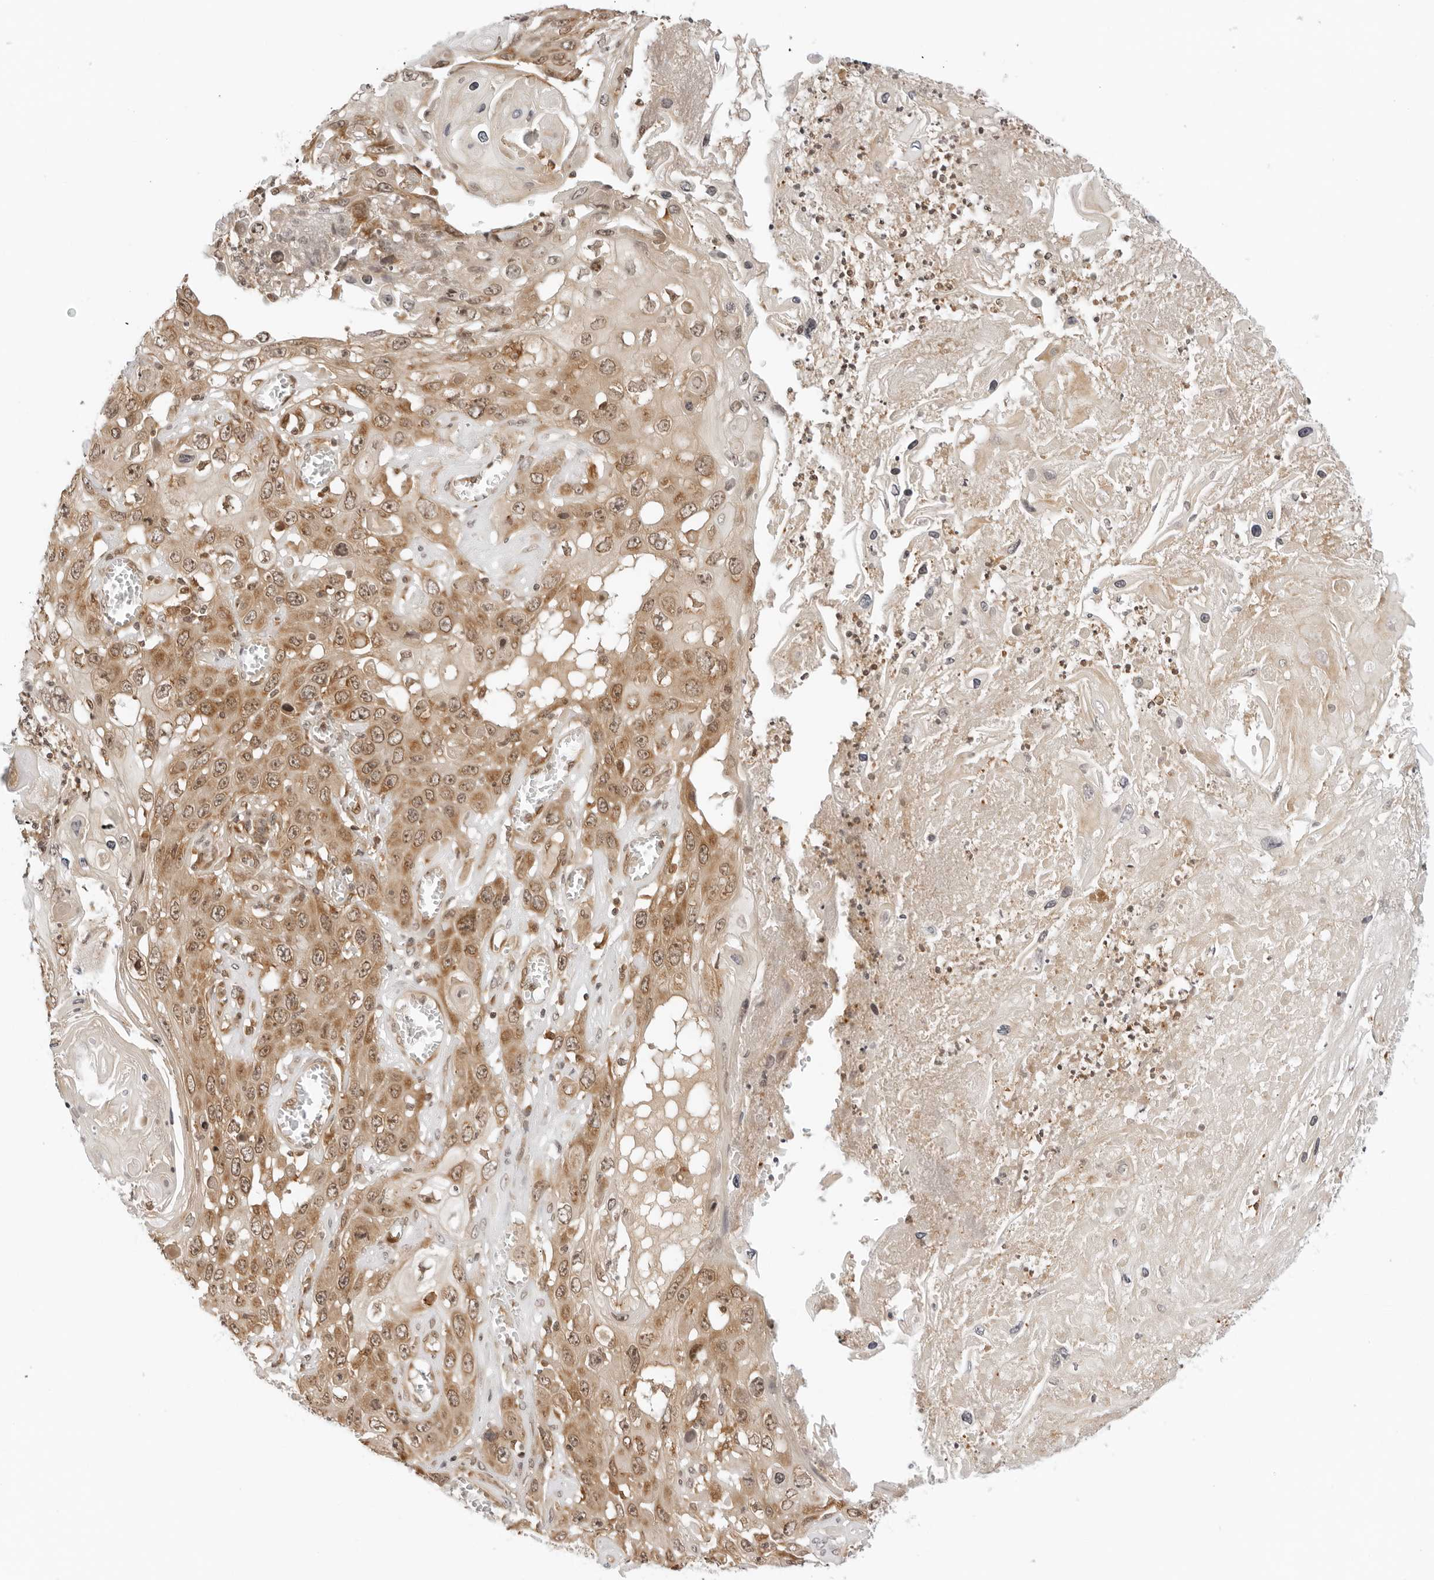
{"staining": {"intensity": "moderate", "quantity": ">75%", "location": "cytoplasmic/membranous,nuclear"}, "tissue": "skin cancer", "cell_type": "Tumor cells", "image_type": "cancer", "snomed": [{"axis": "morphology", "description": "Squamous cell carcinoma, NOS"}, {"axis": "topography", "description": "Skin"}], "caption": "Skin squamous cell carcinoma was stained to show a protein in brown. There is medium levels of moderate cytoplasmic/membranous and nuclear expression in about >75% of tumor cells.", "gene": "RC3H1", "patient": {"sex": "male", "age": 55}}